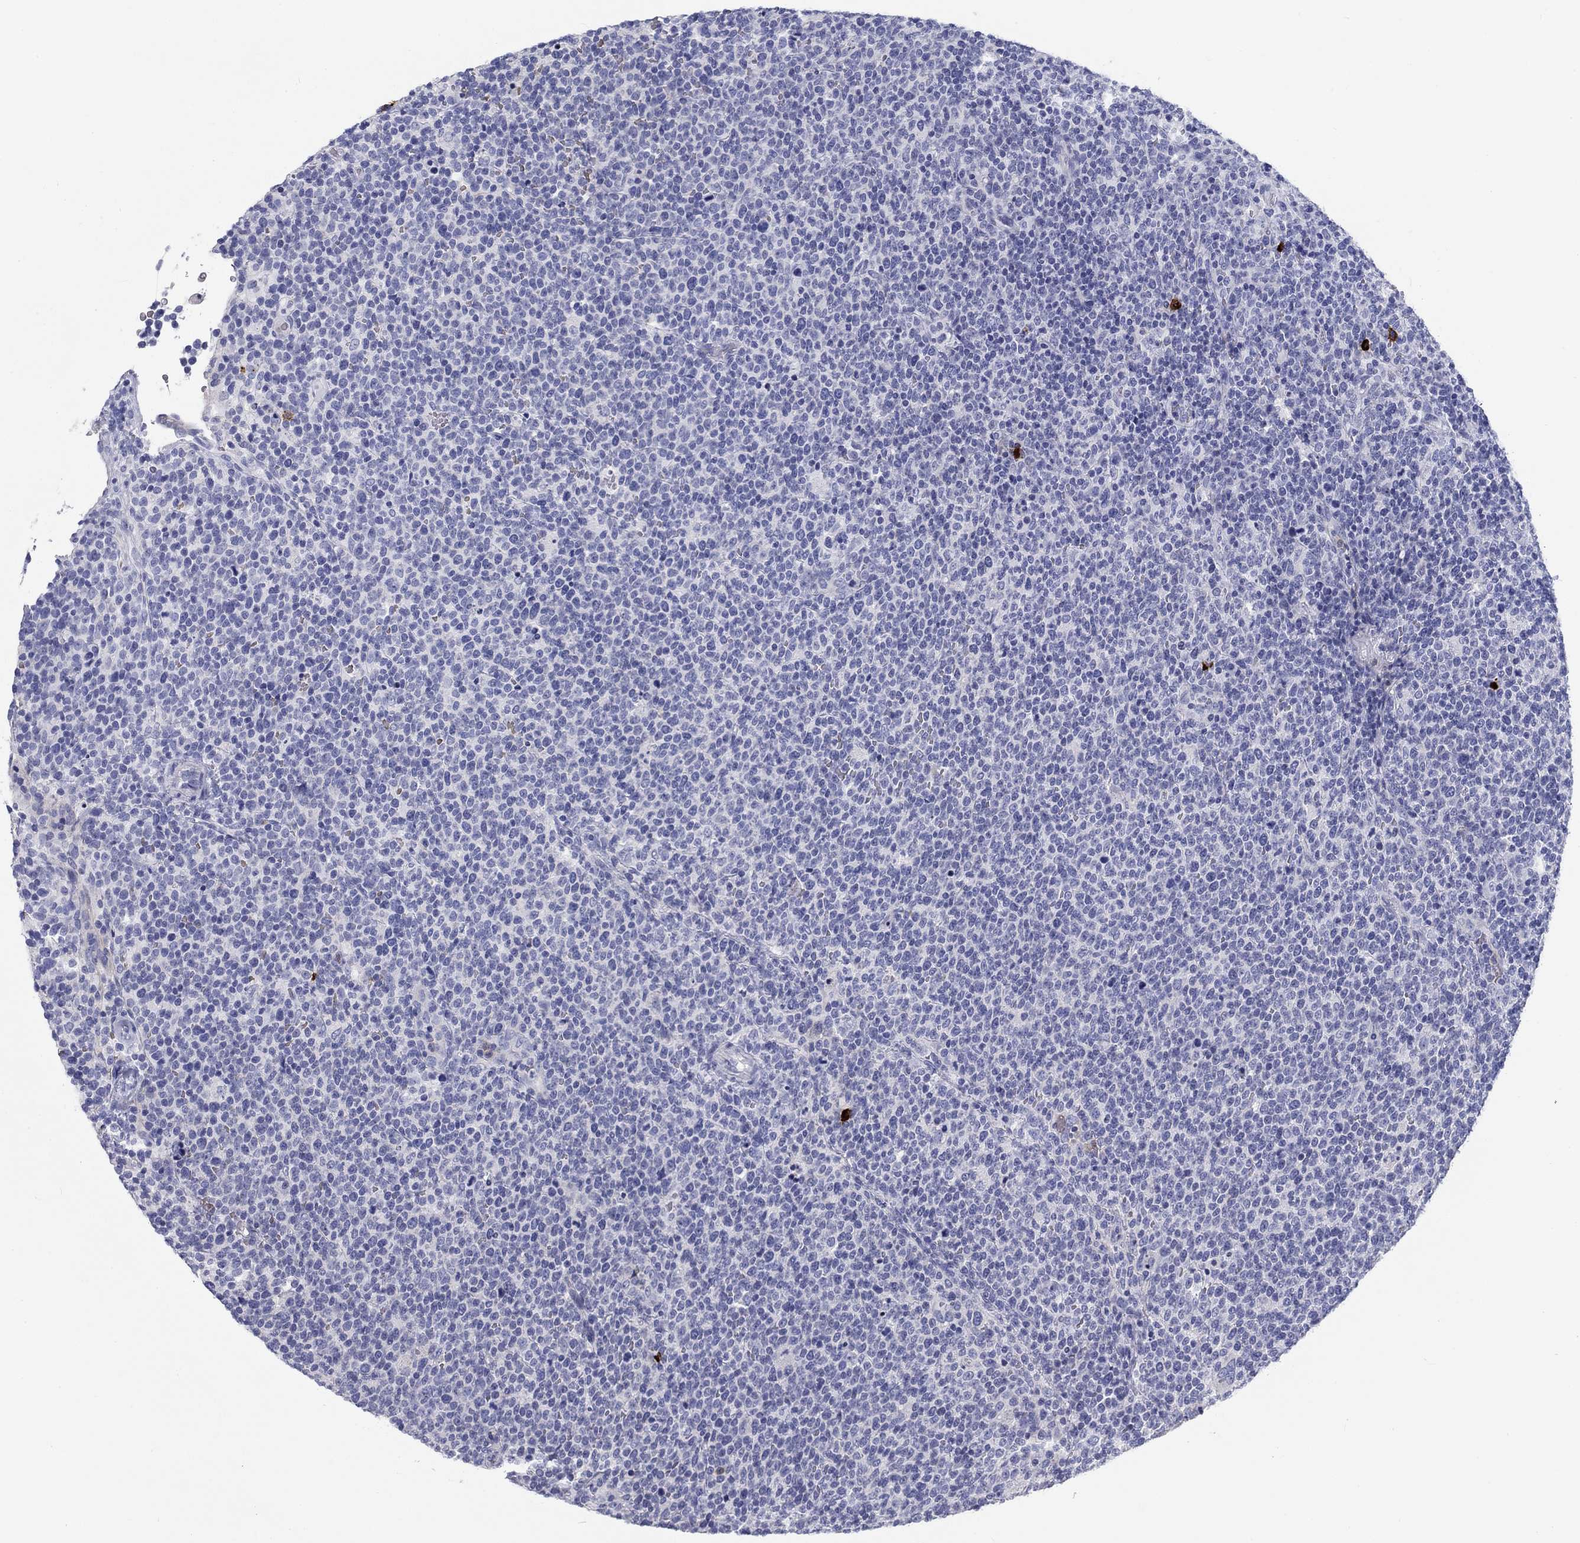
{"staining": {"intensity": "negative", "quantity": "none", "location": "none"}, "tissue": "lymphoma", "cell_type": "Tumor cells", "image_type": "cancer", "snomed": [{"axis": "morphology", "description": "Malignant lymphoma, non-Hodgkin's type, High grade"}, {"axis": "topography", "description": "Lymph node"}], "caption": "An image of human lymphoma is negative for staining in tumor cells.", "gene": "CD40LG", "patient": {"sex": "male", "age": 61}}